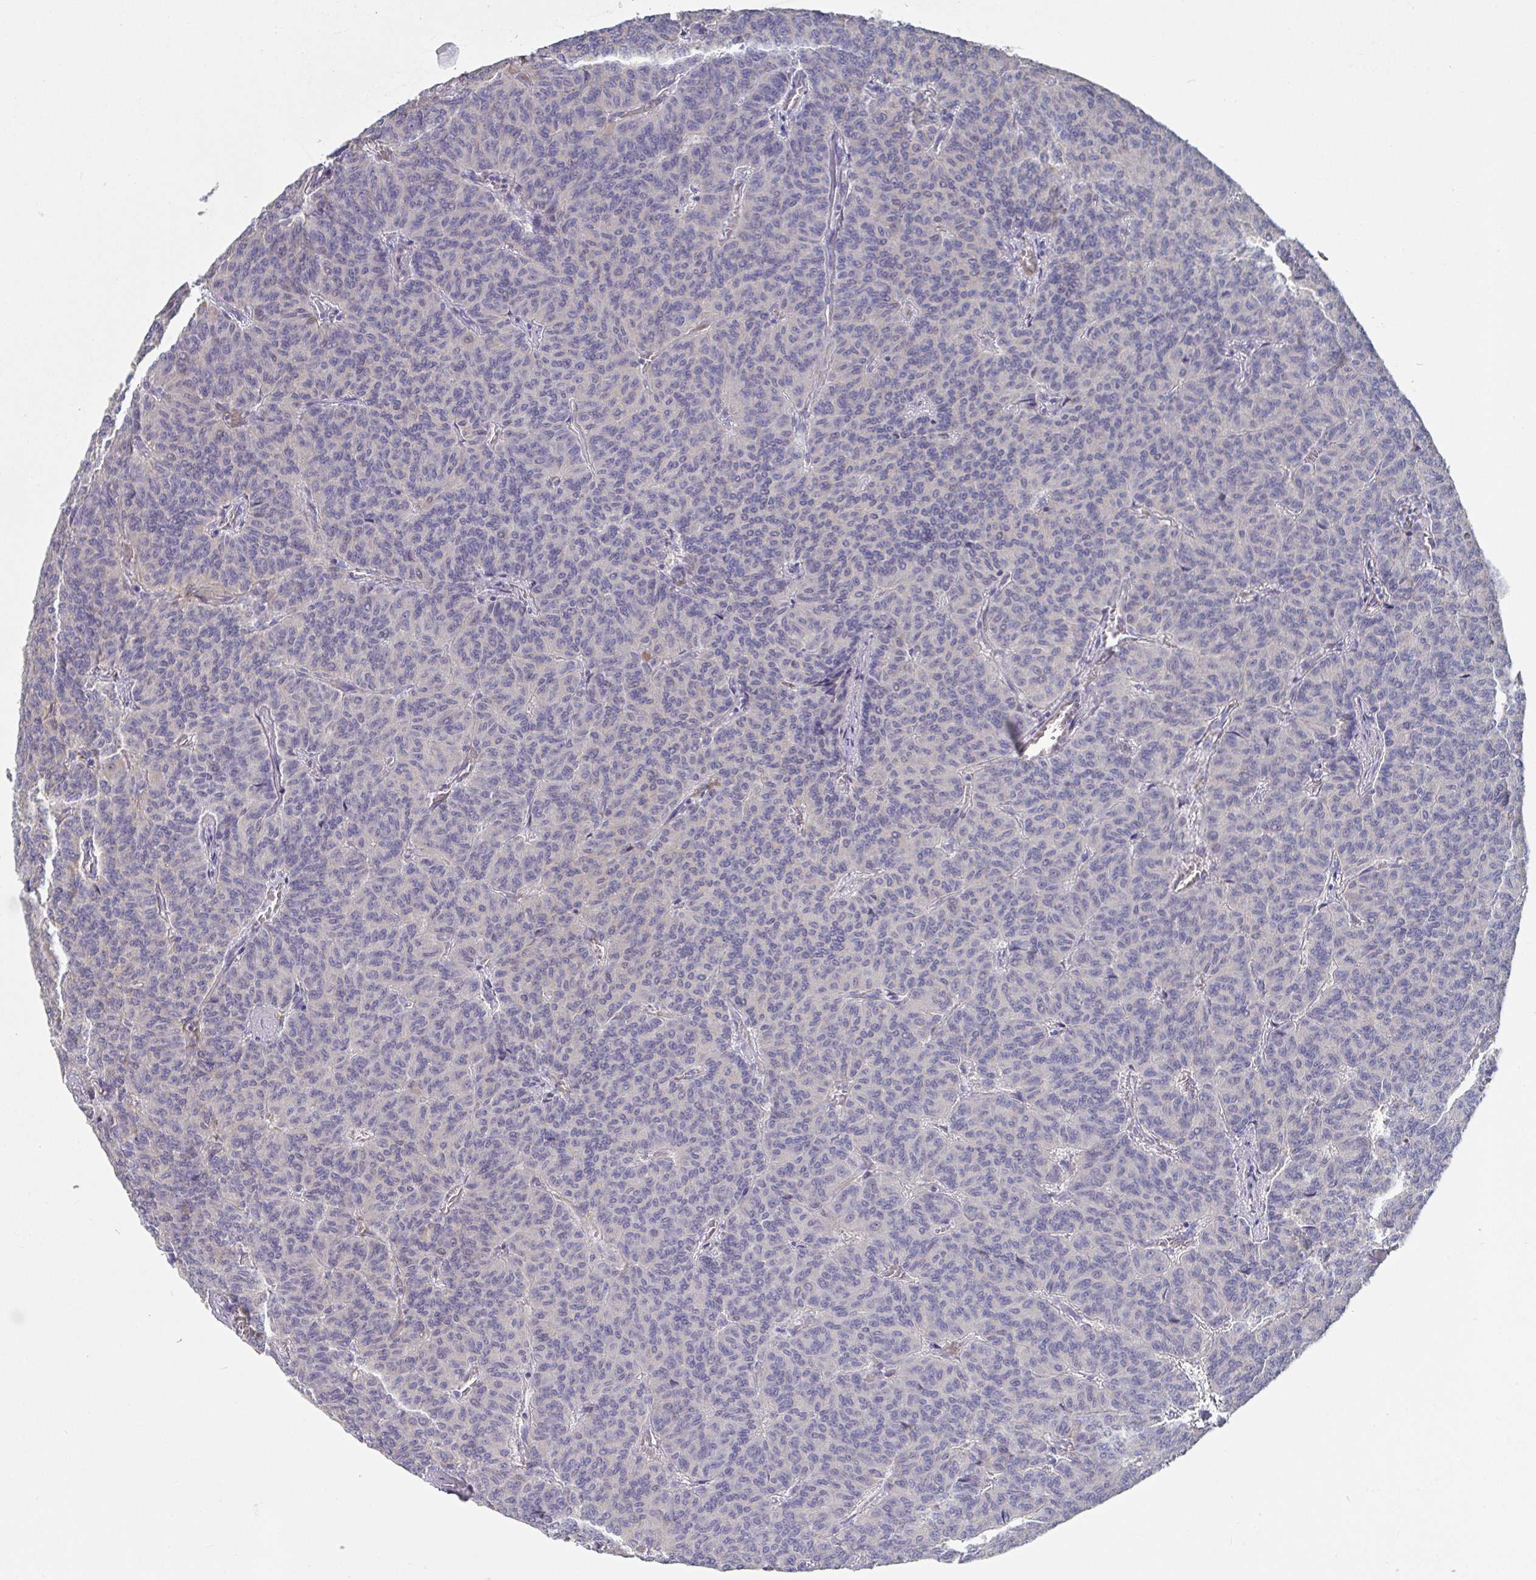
{"staining": {"intensity": "negative", "quantity": "none", "location": "none"}, "tissue": "carcinoid", "cell_type": "Tumor cells", "image_type": "cancer", "snomed": [{"axis": "morphology", "description": "Carcinoid, malignant, NOS"}, {"axis": "topography", "description": "Lung"}], "caption": "DAB immunohistochemical staining of human carcinoid shows no significant positivity in tumor cells. (Immunohistochemistry (ihc), brightfield microscopy, high magnification).", "gene": "ANO5", "patient": {"sex": "male", "age": 61}}